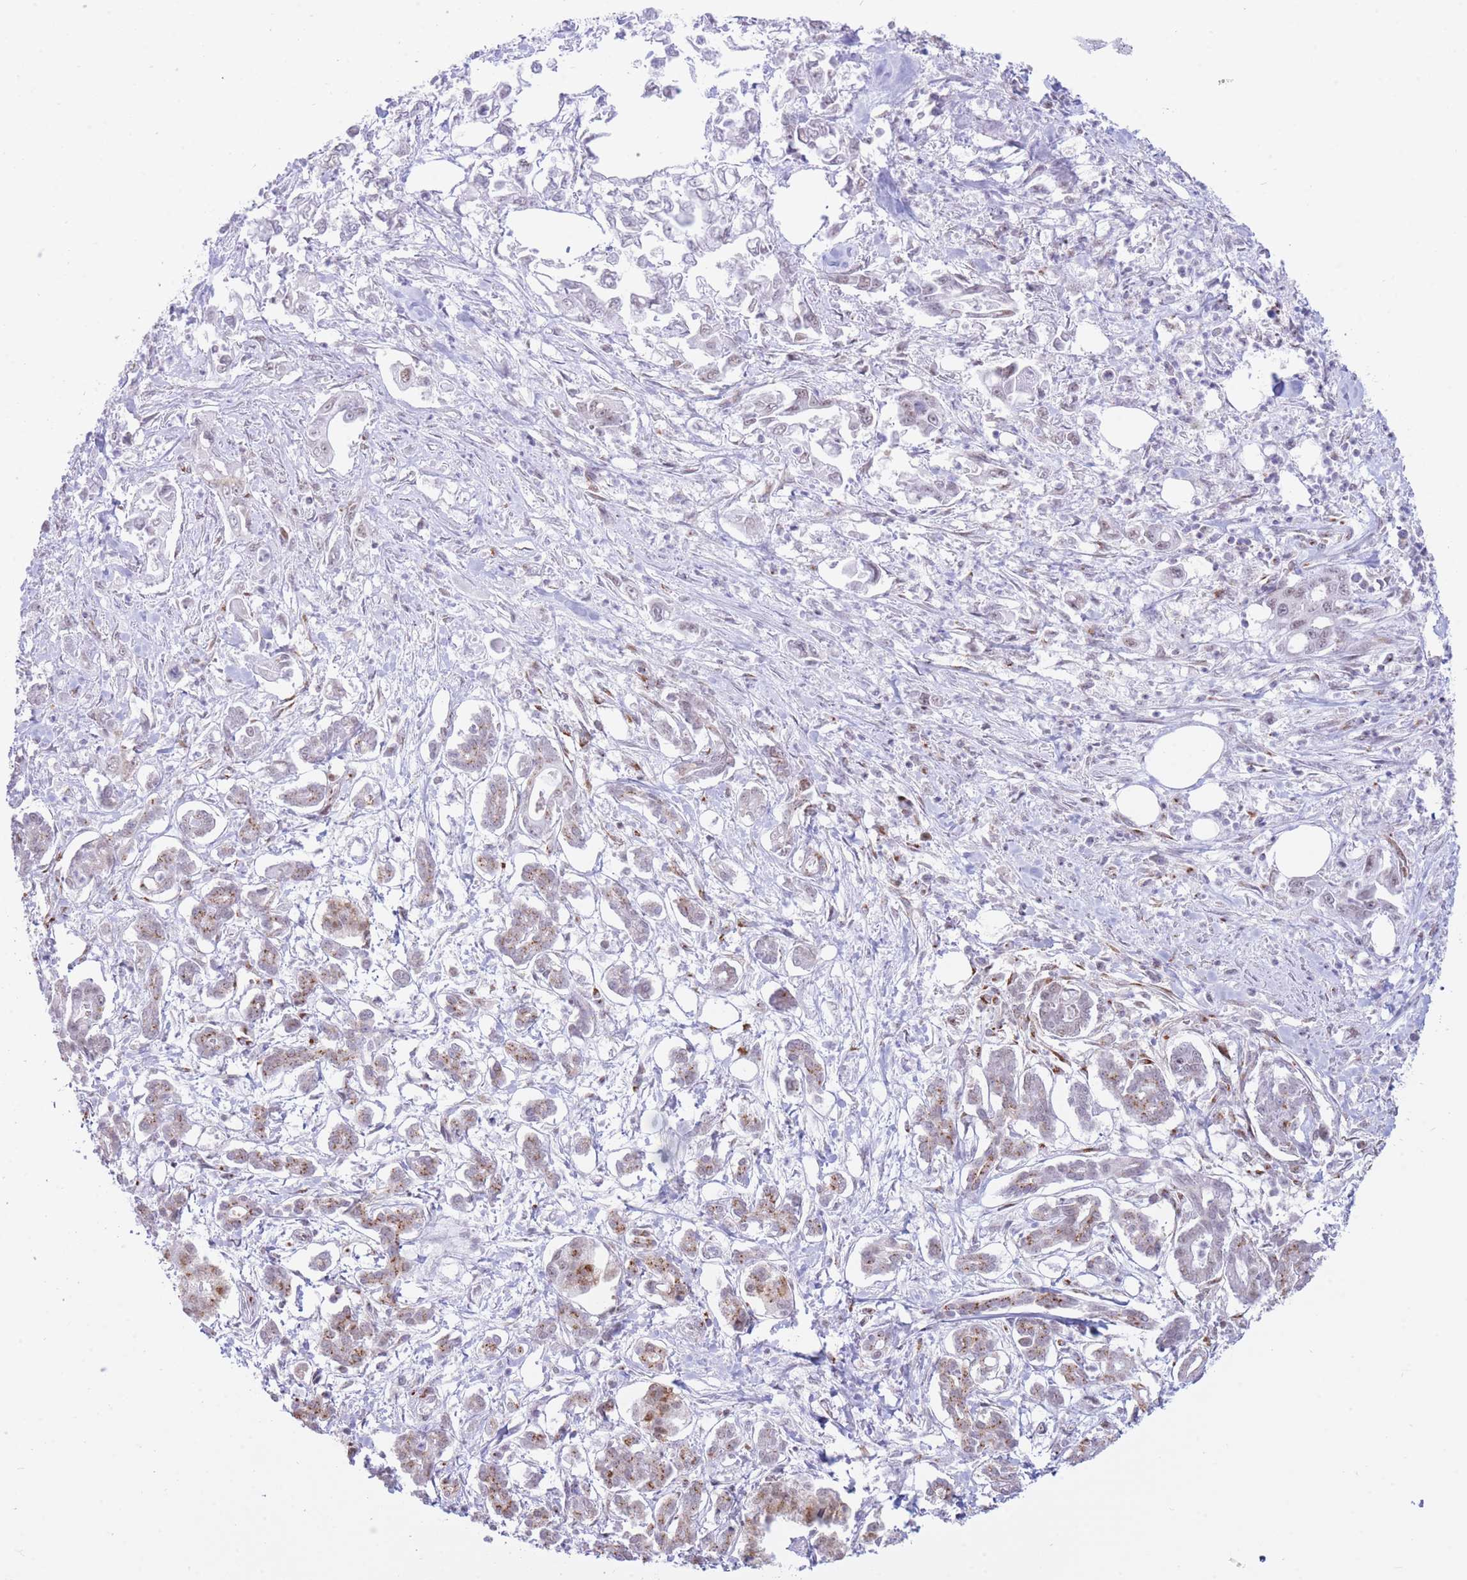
{"staining": {"intensity": "weak", "quantity": "<25%", "location": "cytoplasmic/membranous"}, "tissue": "pancreatic cancer", "cell_type": "Tumor cells", "image_type": "cancer", "snomed": [{"axis": "morphology", "description": "Adenocarcinoma, NOS"}, {"axis": "topography", "description": "Pancreas"}], "caption": "Tumor cells are negative for protein expression in human pancreatic cancer.", "gene": "INO80C", "patient": {"sex": "male", "age": 61}}